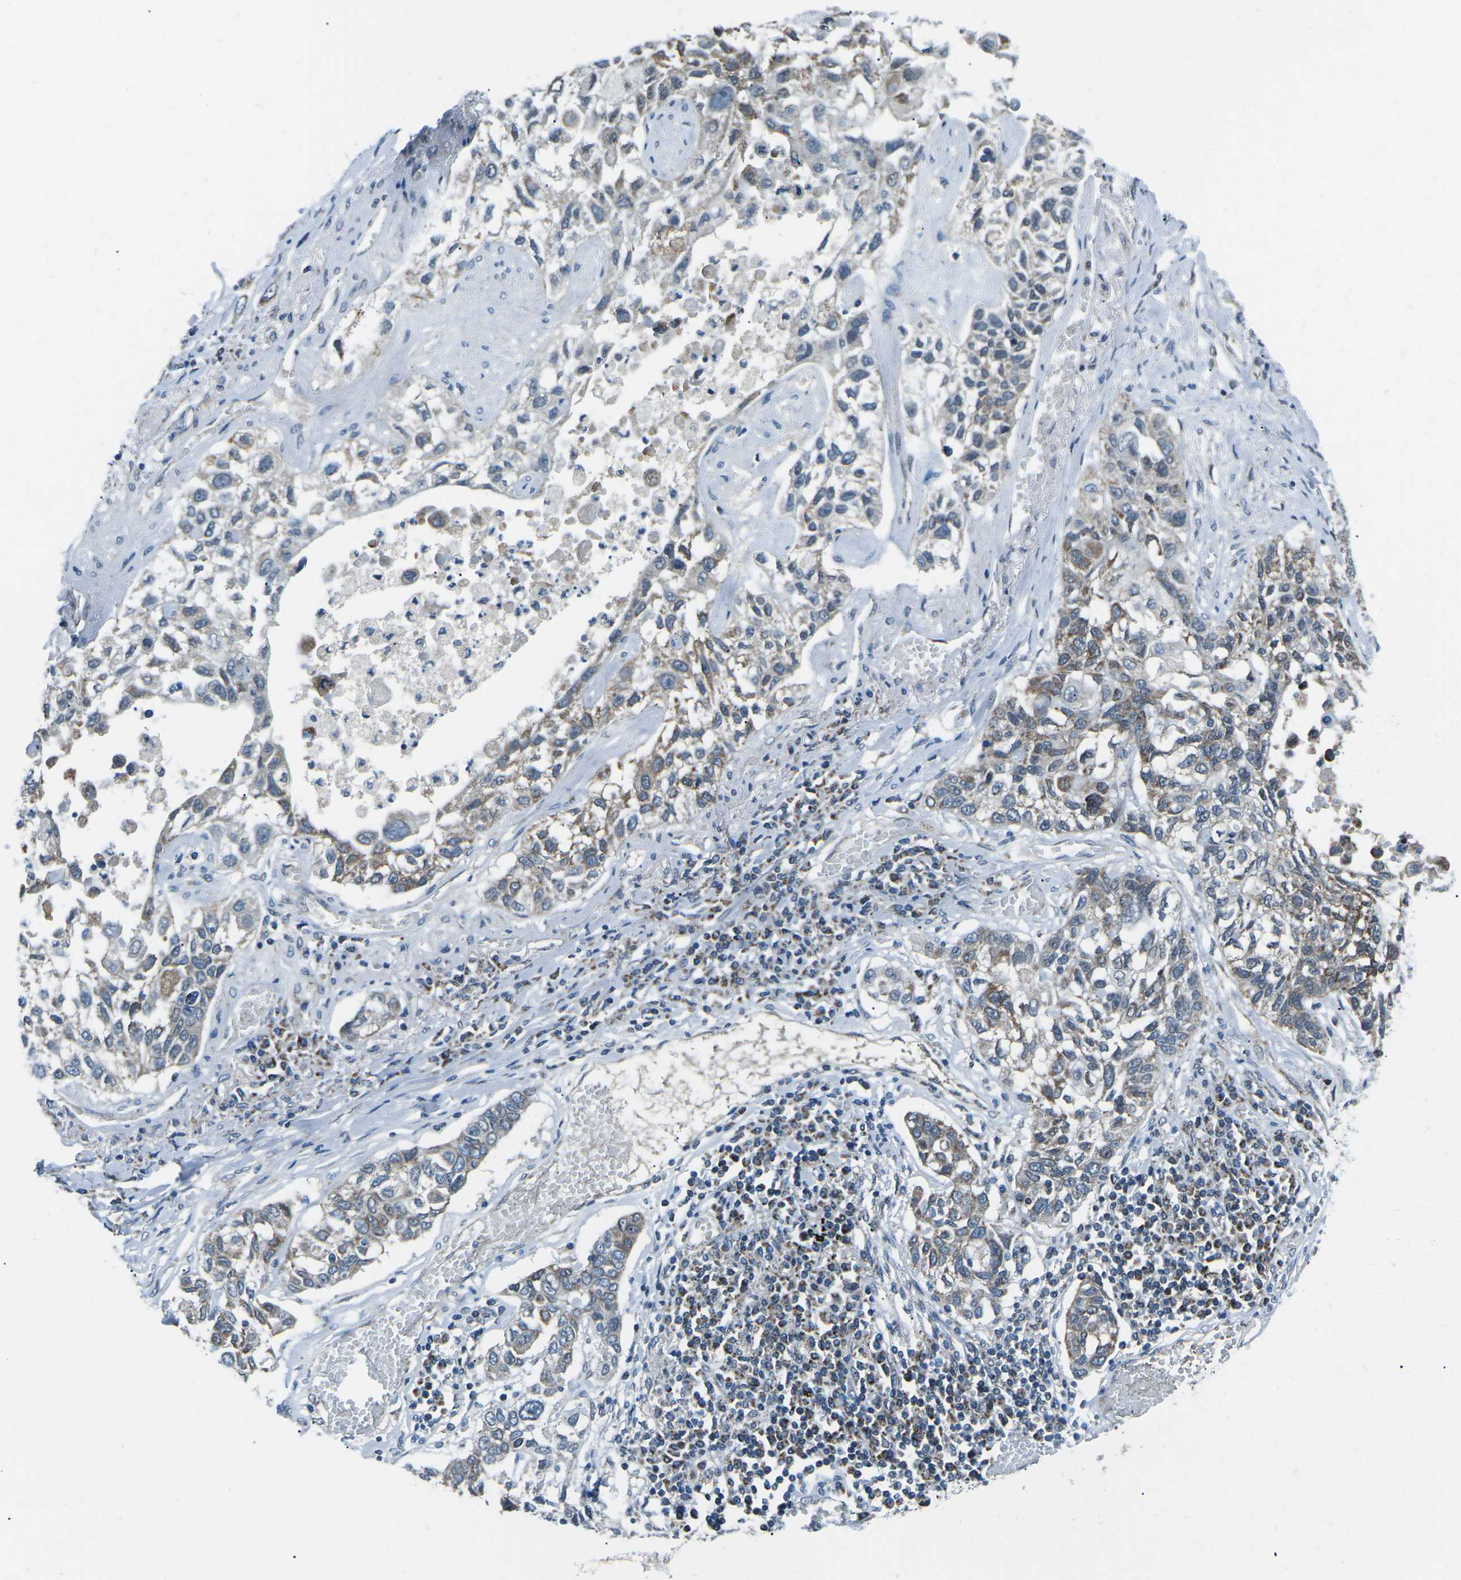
{"staining": {"intensity": "moderate", "quantity": "25%-75%", "location": "cytoplasmic/membranous"}, "tissue": "lung cancer", "cell_type": "Tumor cells", "image_type": "cancer", "snomed": [{"axis": "morphology", "description": "Squamous cell carcinoma, NOS"}, {"axis": "topography", "description": "Lung"}], "caption": "Human lung squamous cell carcinoma stained with a protein marker displays moderate staining in tumor cells.", "gene": "RFESD", "patient": {"sex": "male", "age": 71}}